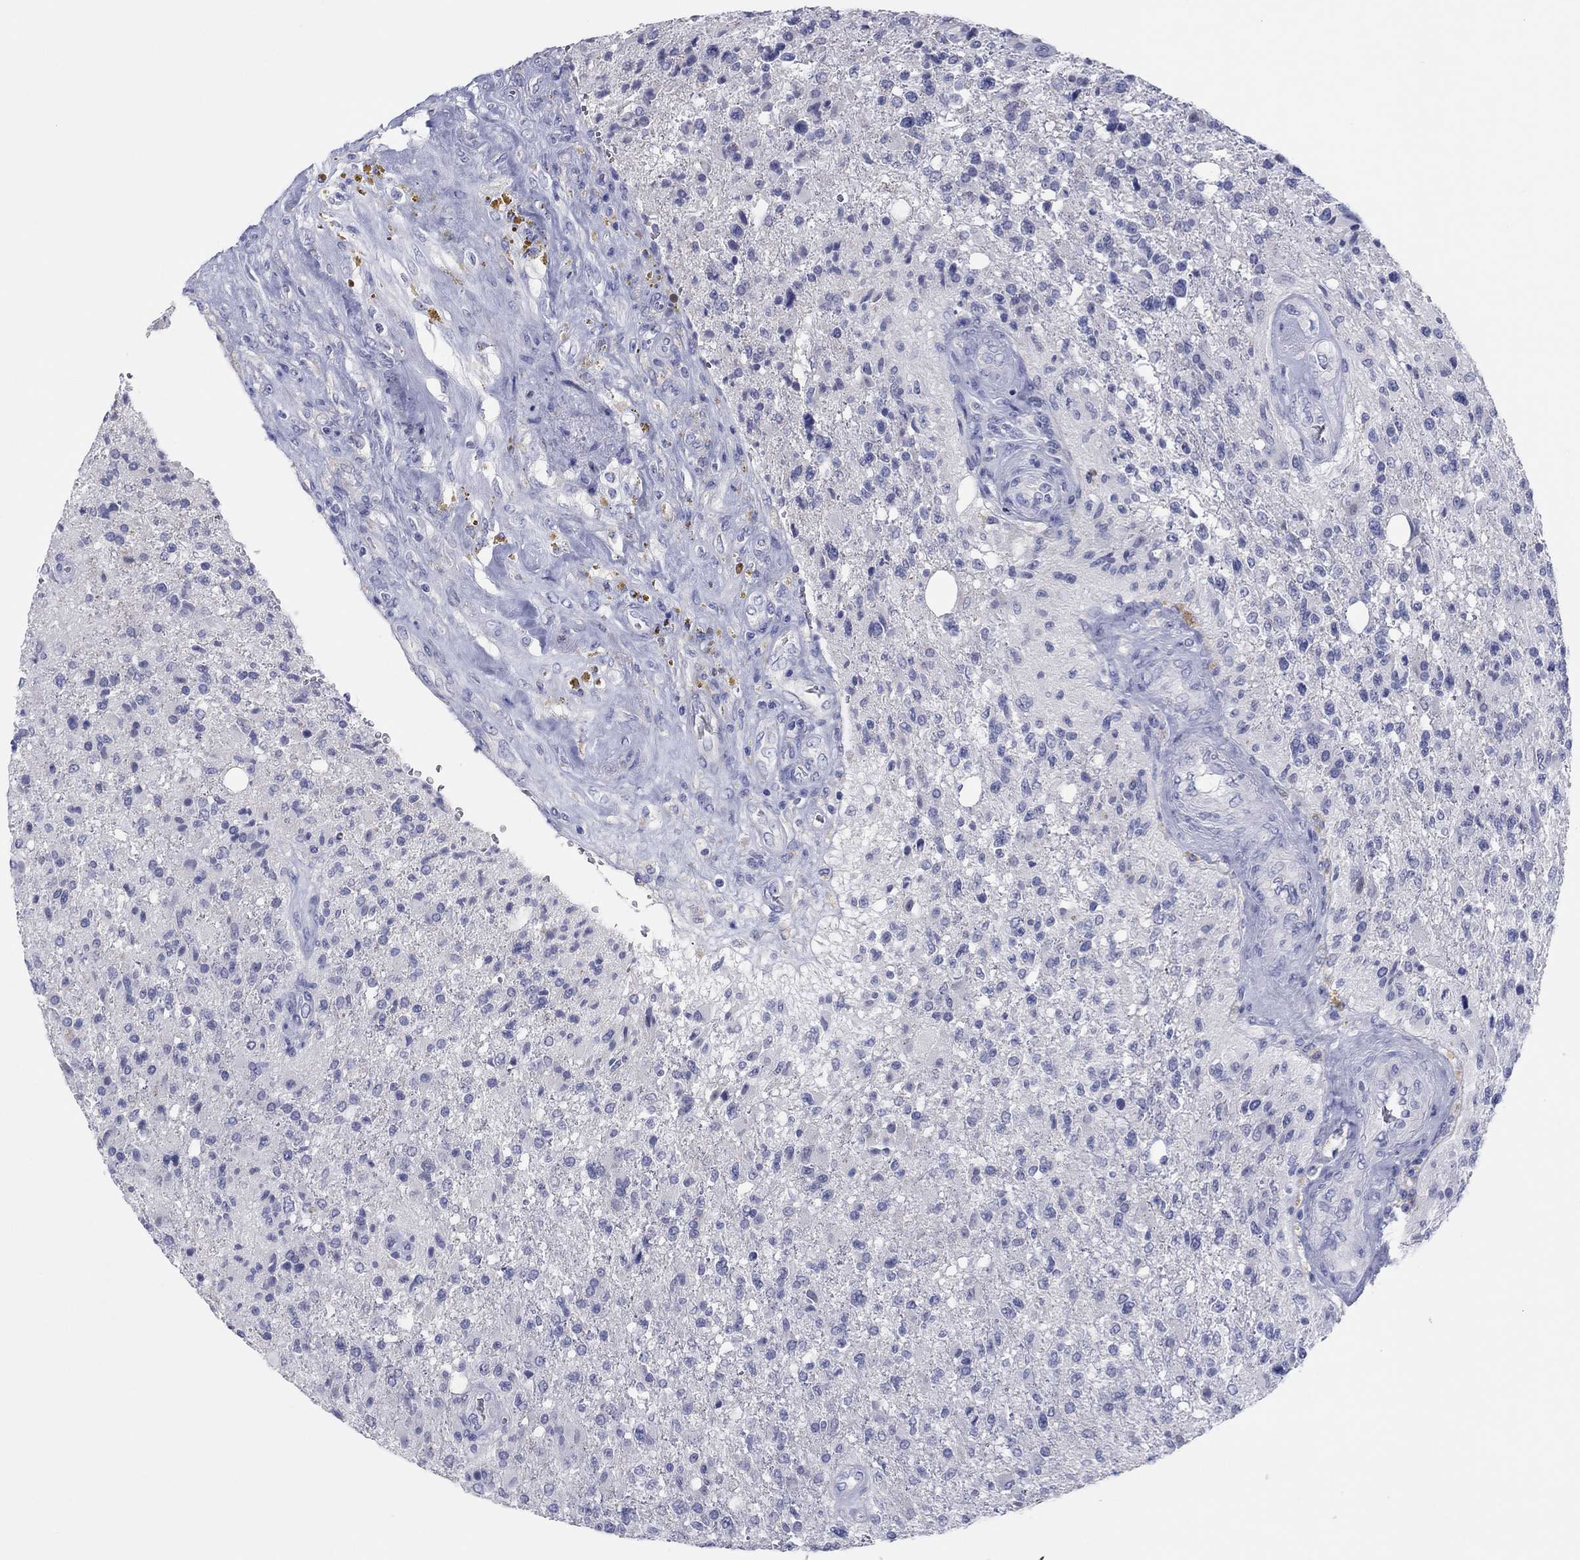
{"staining": {"intensity": "negative", "quantity": "none", "location": "none"}, "tissue": "glioma", "cell_type": "Tumor cells", "image_type": "cancer", "snomed": [{"axis": "morphology", "description": "Glioma, malignant, High grade"}, {"axis": "topography", "description": "Brain"}], "caption": "The photomicrograph demonstrates no significant positivity in tumor cells of glioma.", "gene": "ERICH3", "patient": {"sex": "male", "age": 56}}